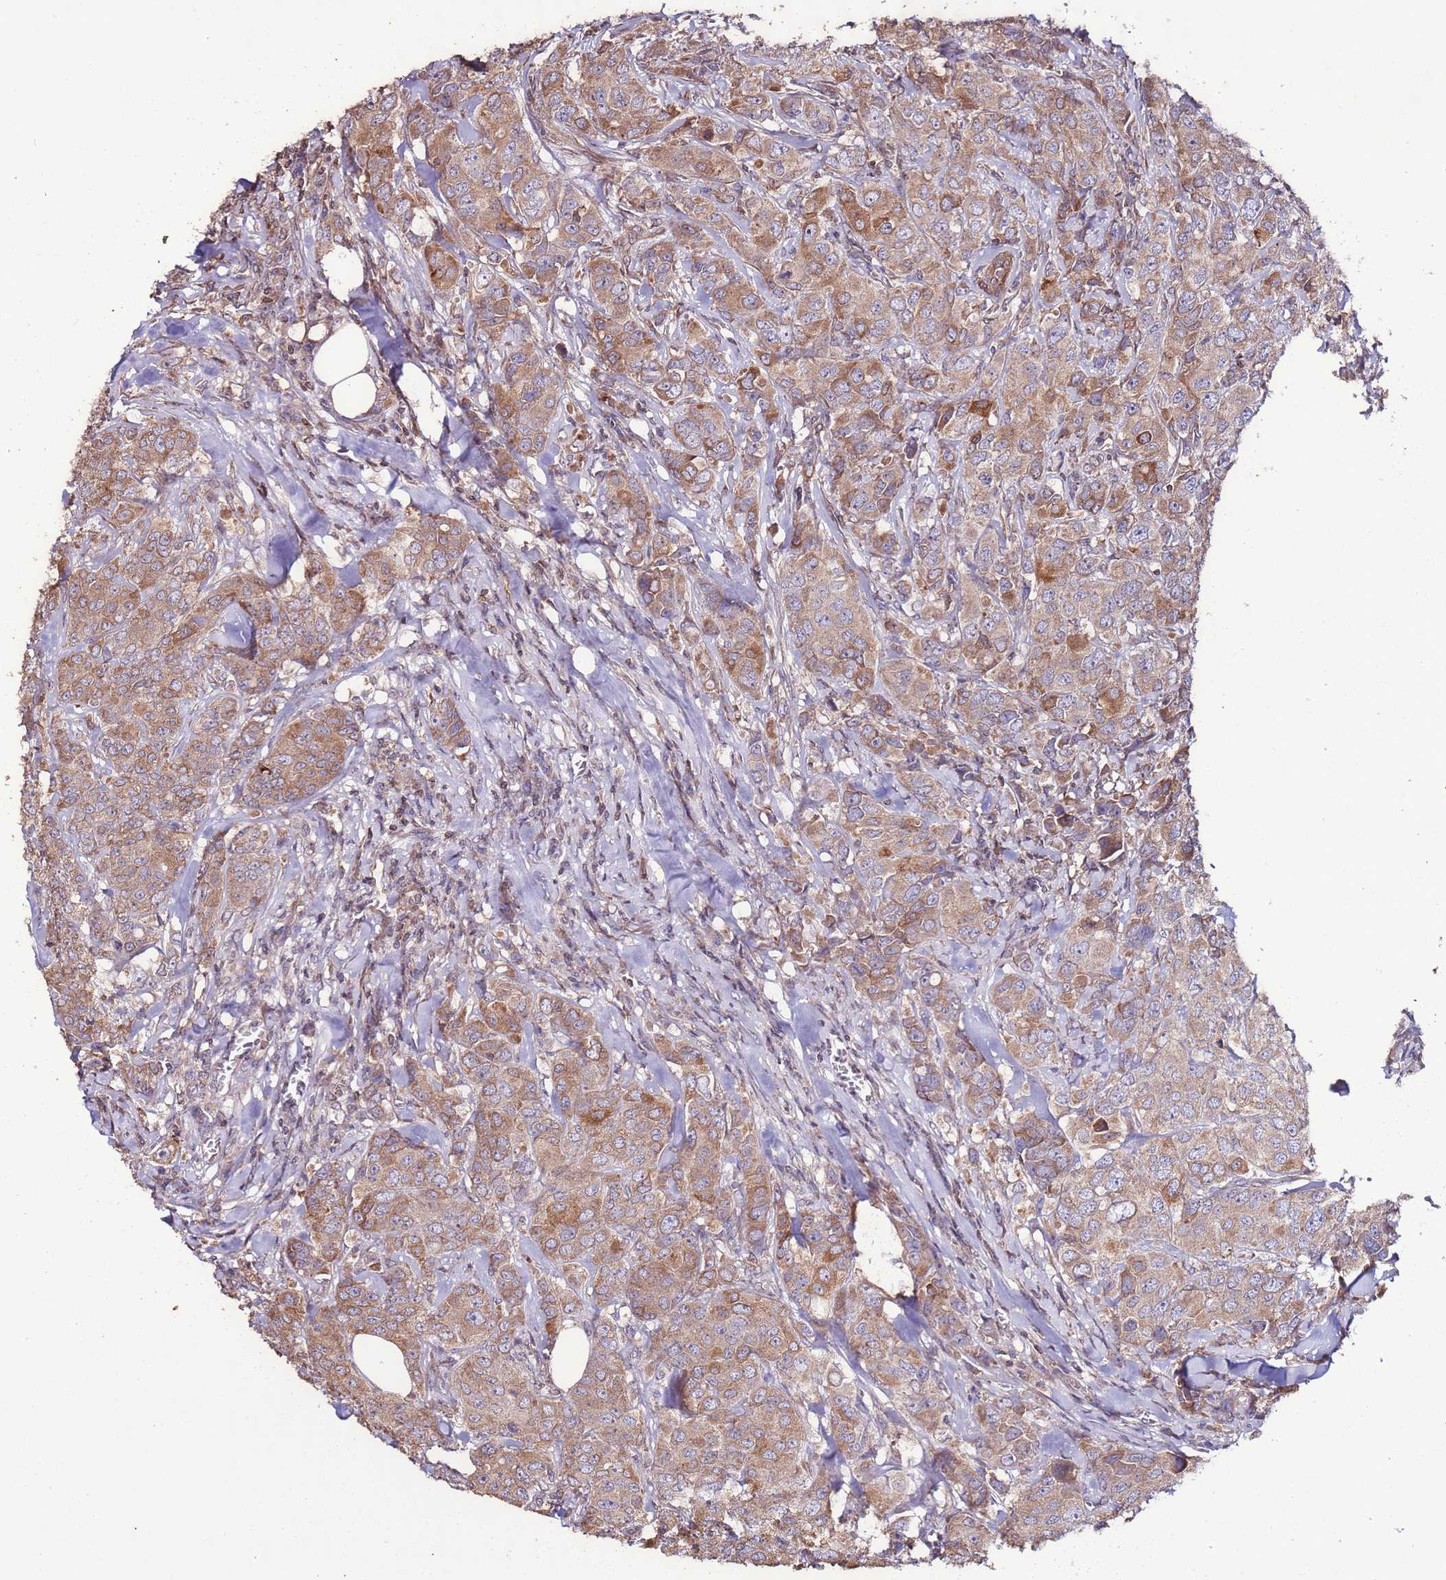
{"staining": {"intensity": "moderate", "quantity": ">75%", "location": "cytoplasmic/membranous"}, "tissue": "breast cancer", "cell_type": "Tumor cells", "image_type": "cancer", "snomed": [{"axis": "morphology", "description": "Duct carcinoma"}, {"axis": "topography", "description": "Breast"}], "caption": "Moderate cytoplasmic/membranous expression for a protein is appreciated in approximately >75% of tumor cells of breast cancer (intraductal carcinoma) using IHC.", "gene": "SLC41A3", "patient": {"sex": "female", "age": 43}}